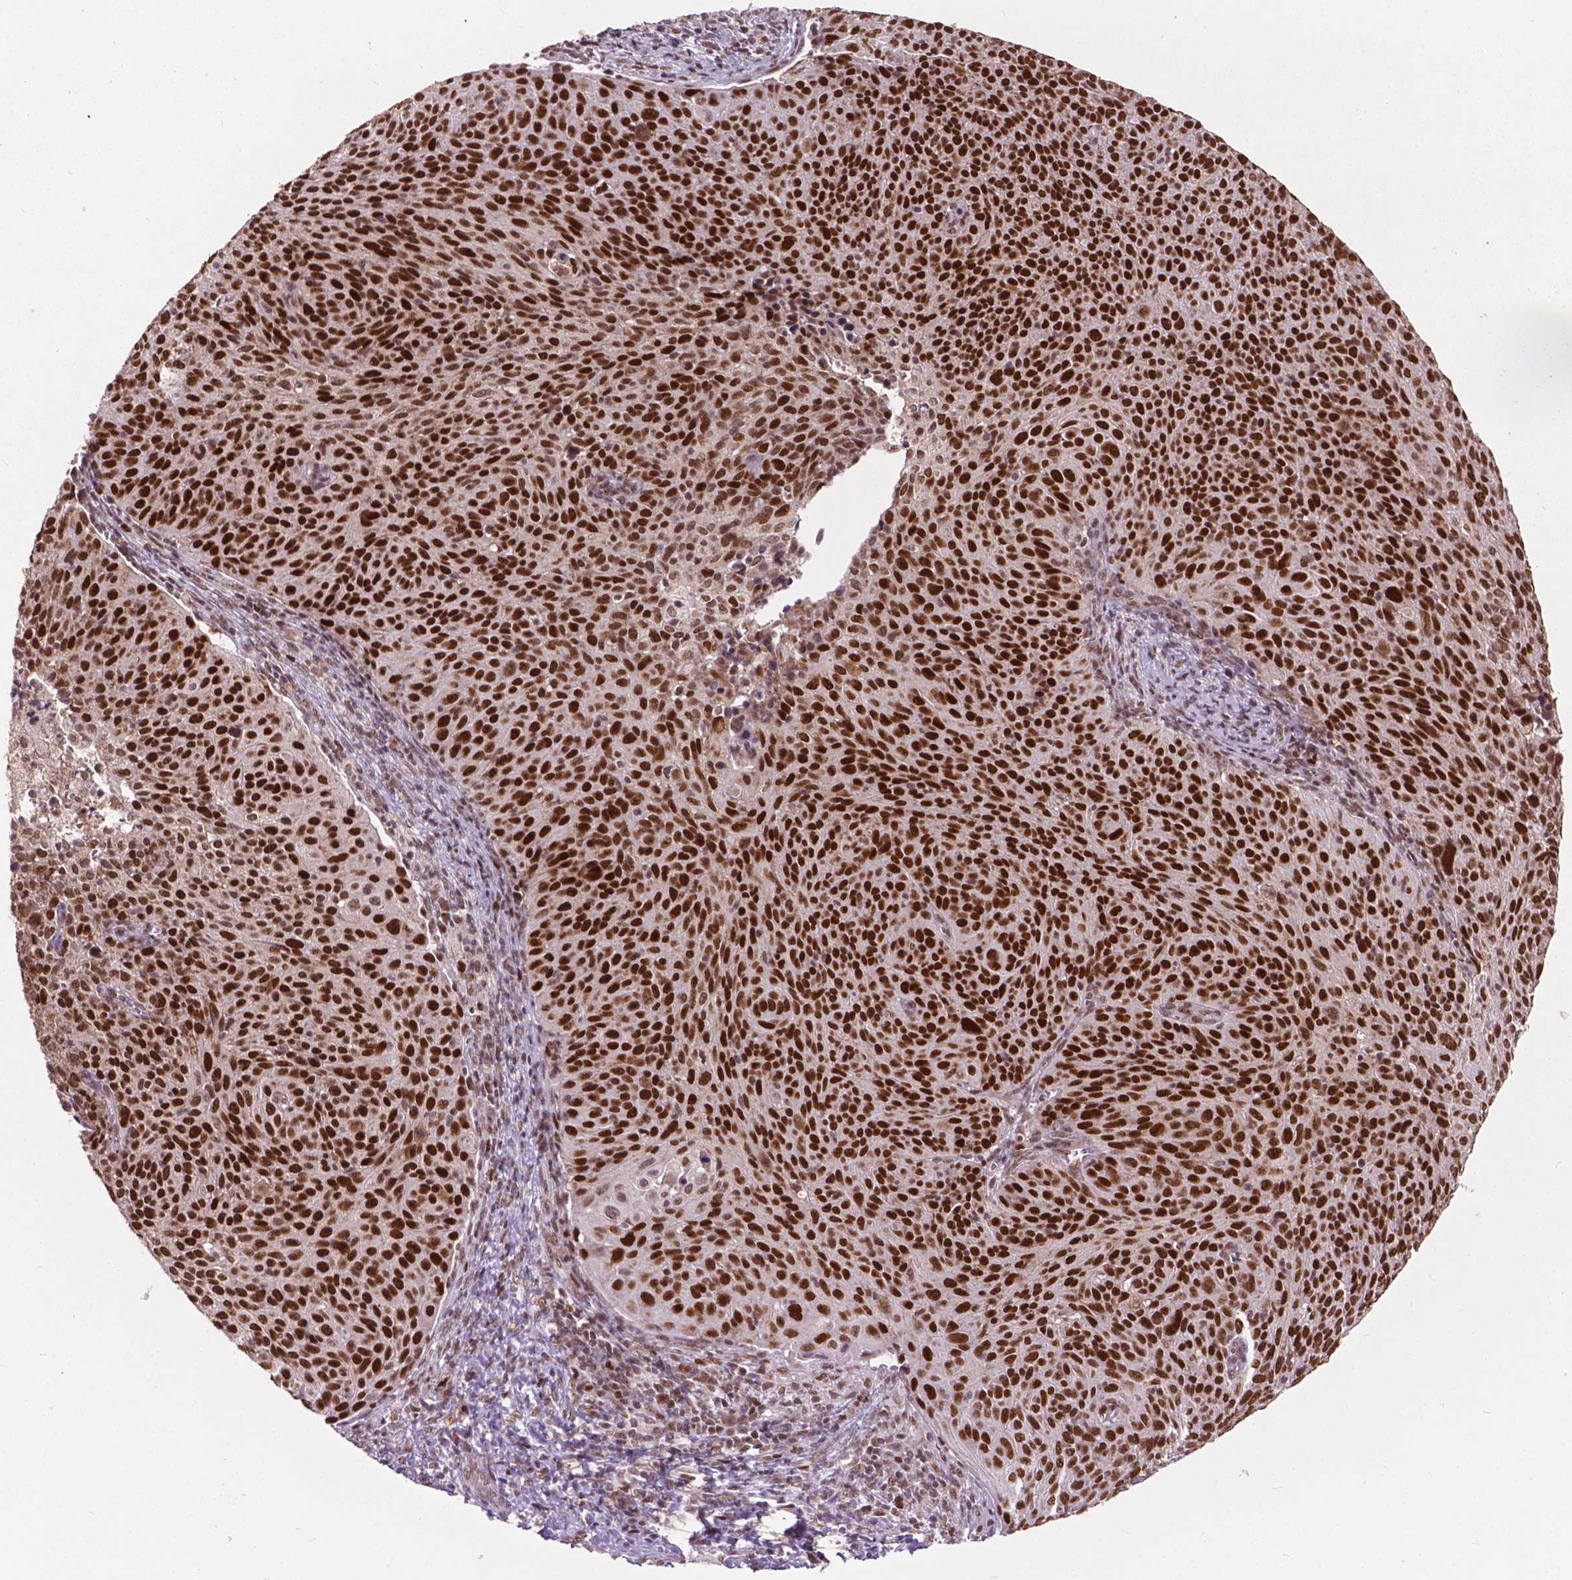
{"staining": {"intensity": "strong", "quantity": ">75%", "location": "nuclear"}, "tissue": "cervical cancer", "cell_type": "Tumor cells", "image_type": "cancer", "snomed": [{"axis": "morphology", "description": "Squamous cell carcinoma, NOS"}, {"axis": "topography", "description": "Cervix"}], "caption": "Brown immunohistochemical staining in cervical squamous cell carcinoma exhibits strong nuclear positivity in about >75% of tumor cells.", "gene": "MSH2", "patient": {"sex": "female", "age": 39}}